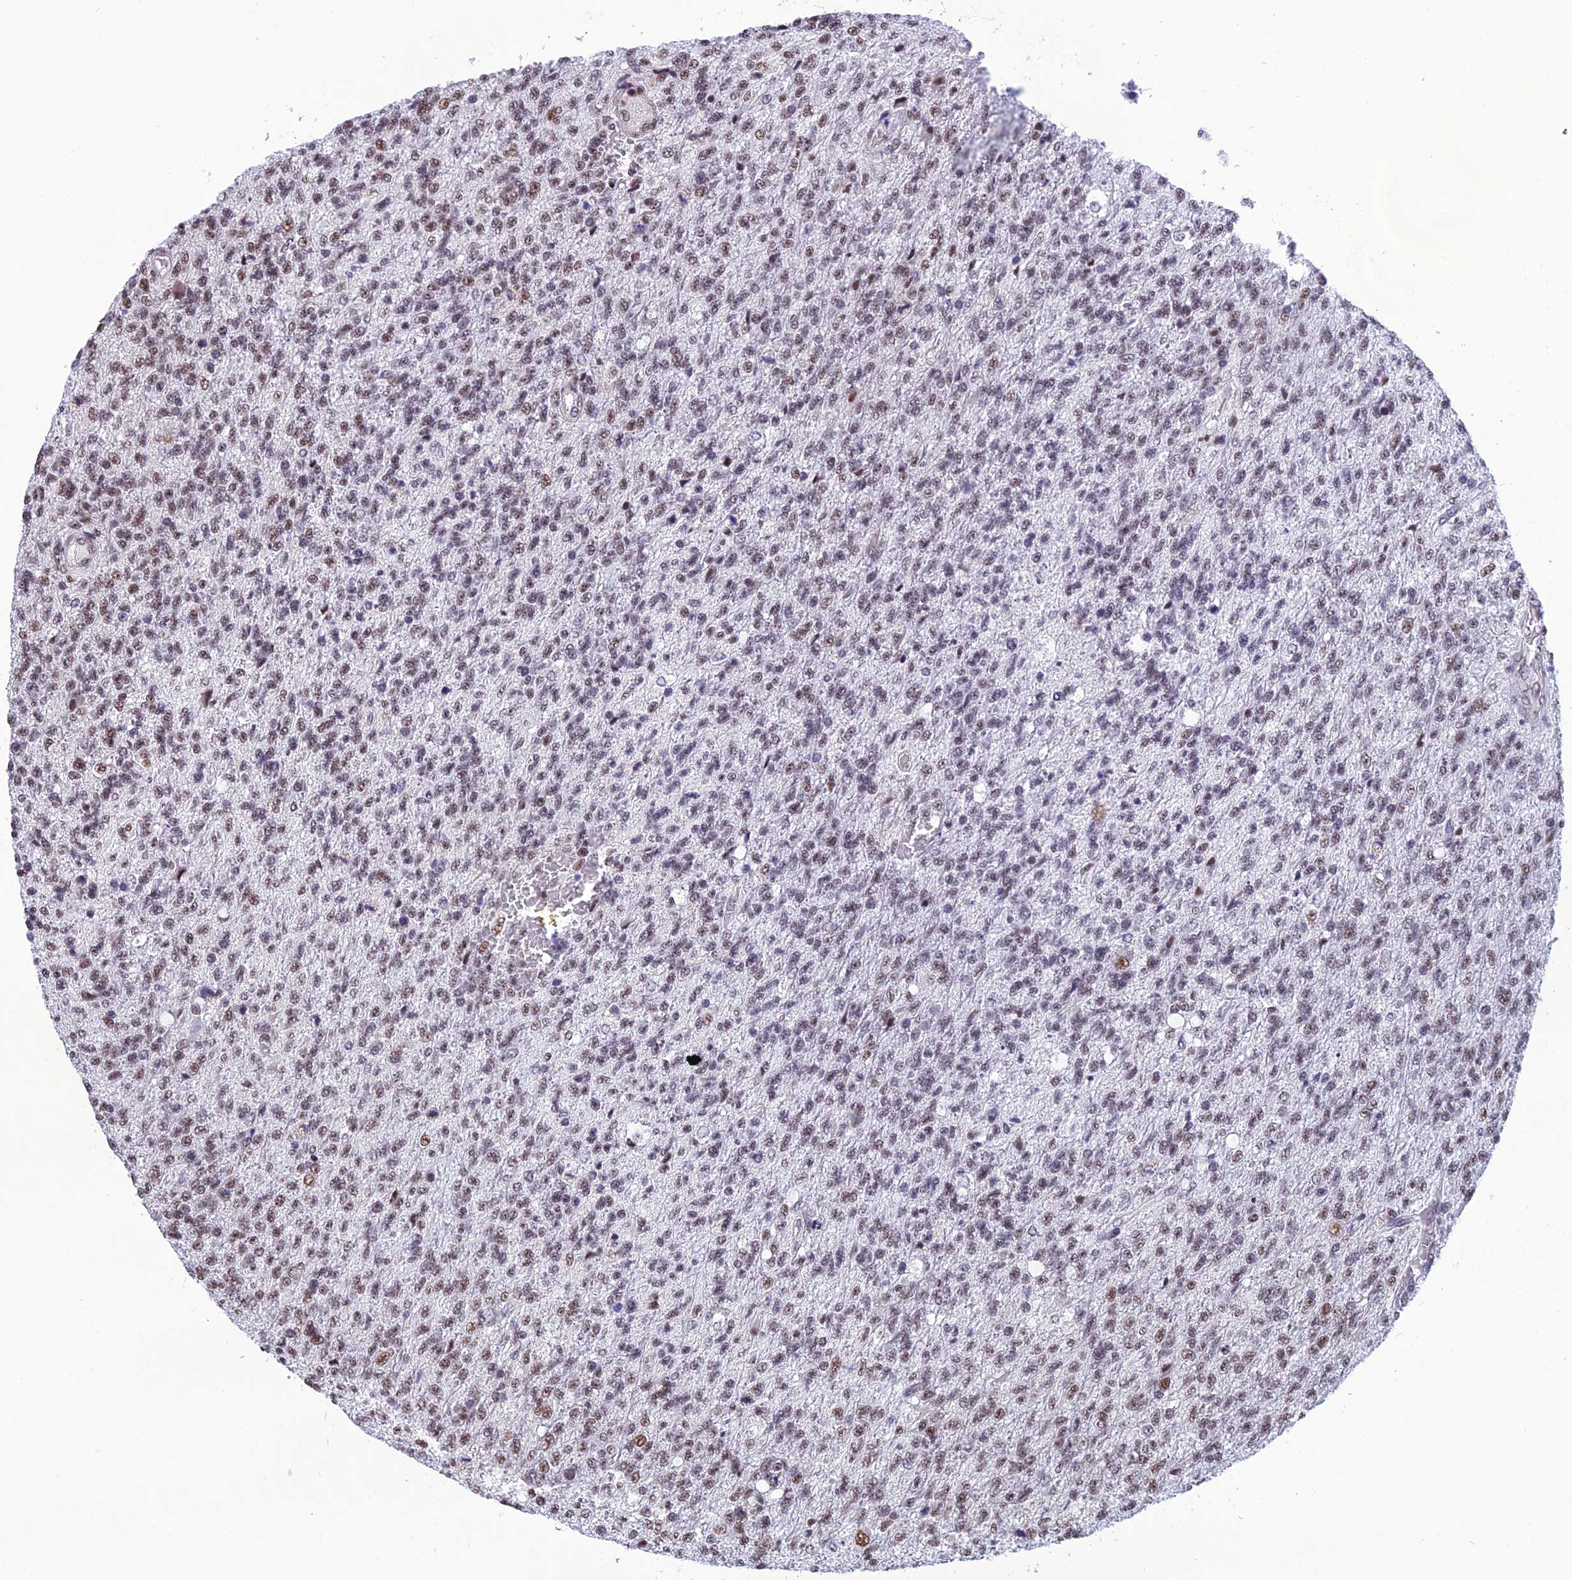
{"staining": {"intensity": "moderate", "quantity": "<25%", "location": "nuclear"}, "tissue": "glioma", "cell_type": "Tumor cells", "image_type": "cancer", "snomed": [{"axis": "morphology", "description": "Glioma, malignant, High grade"}, {"axis": "topography", "description": "Brain"}], "caption": "A brown stain shows moderate nuclear staining of a protein in human glioma tumor cells. (DAB (3,3'-diaminobenzidine) = brown stain, brightfield microscopy at high magnification).", "gene": "RSRC1", "patient": {"sex": "male", "age": 56}}